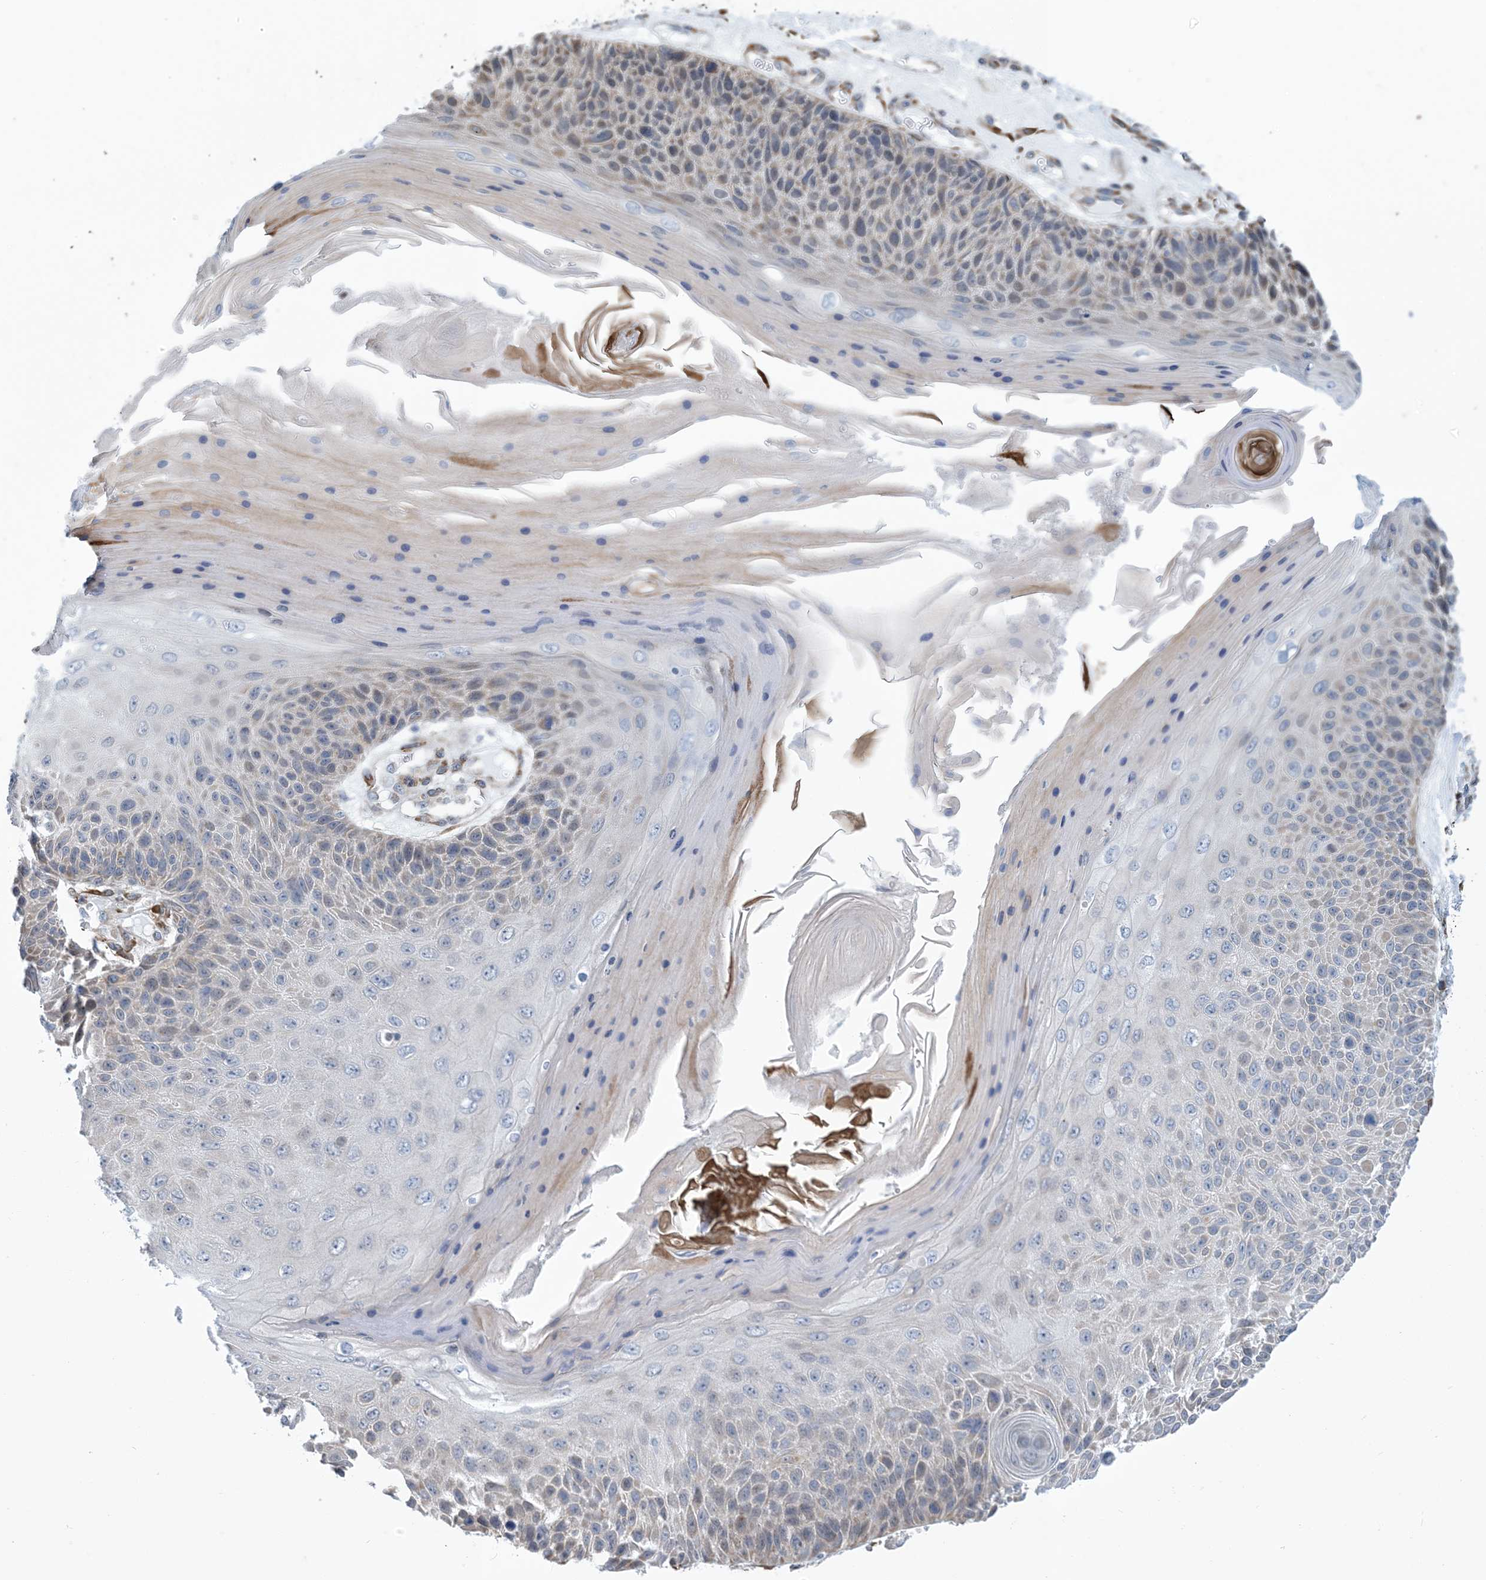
{"staining": {"intensity": "weak", "quantity": "<25%", "location": "cytoplasmic/membranous"}, "tissue": "skin cancer", "cell_type": "Tumor cells", "image_type": "cancer", "snomed": [{"axis": "morphology", "description": "Squamous cell carcinoma, NOS"}, {"axis": "topography", "description": "Skin"}], "caption": "Photomicrograph shows no protein positivity in tumor cells of skin cancer (squamous cell carcinoma) tissue. (DAB IHC, high magnification).", "gene": "CCDC14", "patient": {"sex": "female", "age": 88}}